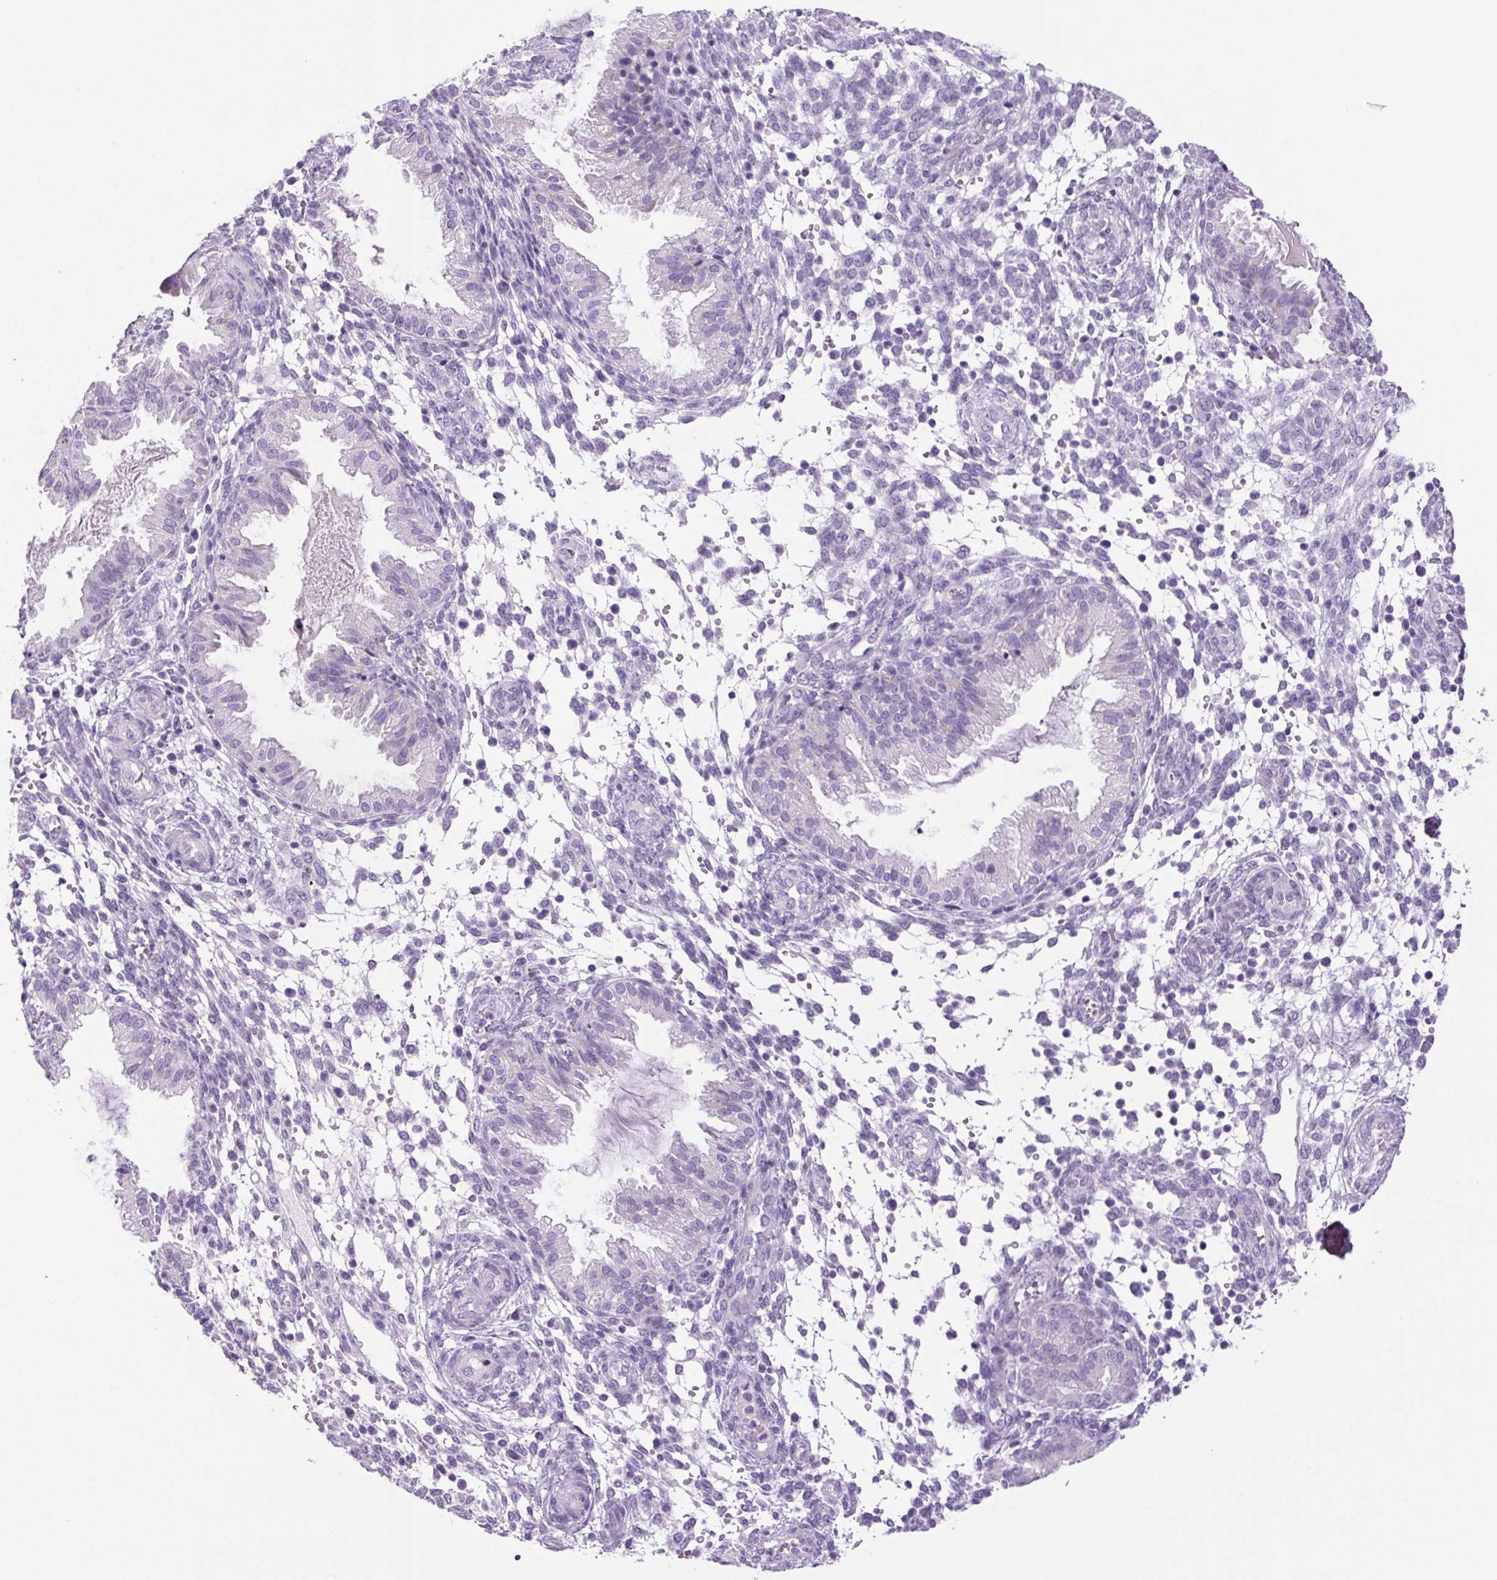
{"staining": {"intensity": "negative", "quantity": "none", "location": "none"}, "tissue": "endometrium", "cell_type": "Cells in endometrial stroma", "image_type": "normal", "snomed": [{"axis": "morphology", "description": "Normal tissue, NOS"}, {"axis": "topography", "description": "Endometrium"}], "caption": "DAB immunohistochemical staining of unremarkable endometrium reveals no significant staining in cells in endometrial stroma.", "gene": "CHGA", "patient": {"sex": "female", "age": 33}}